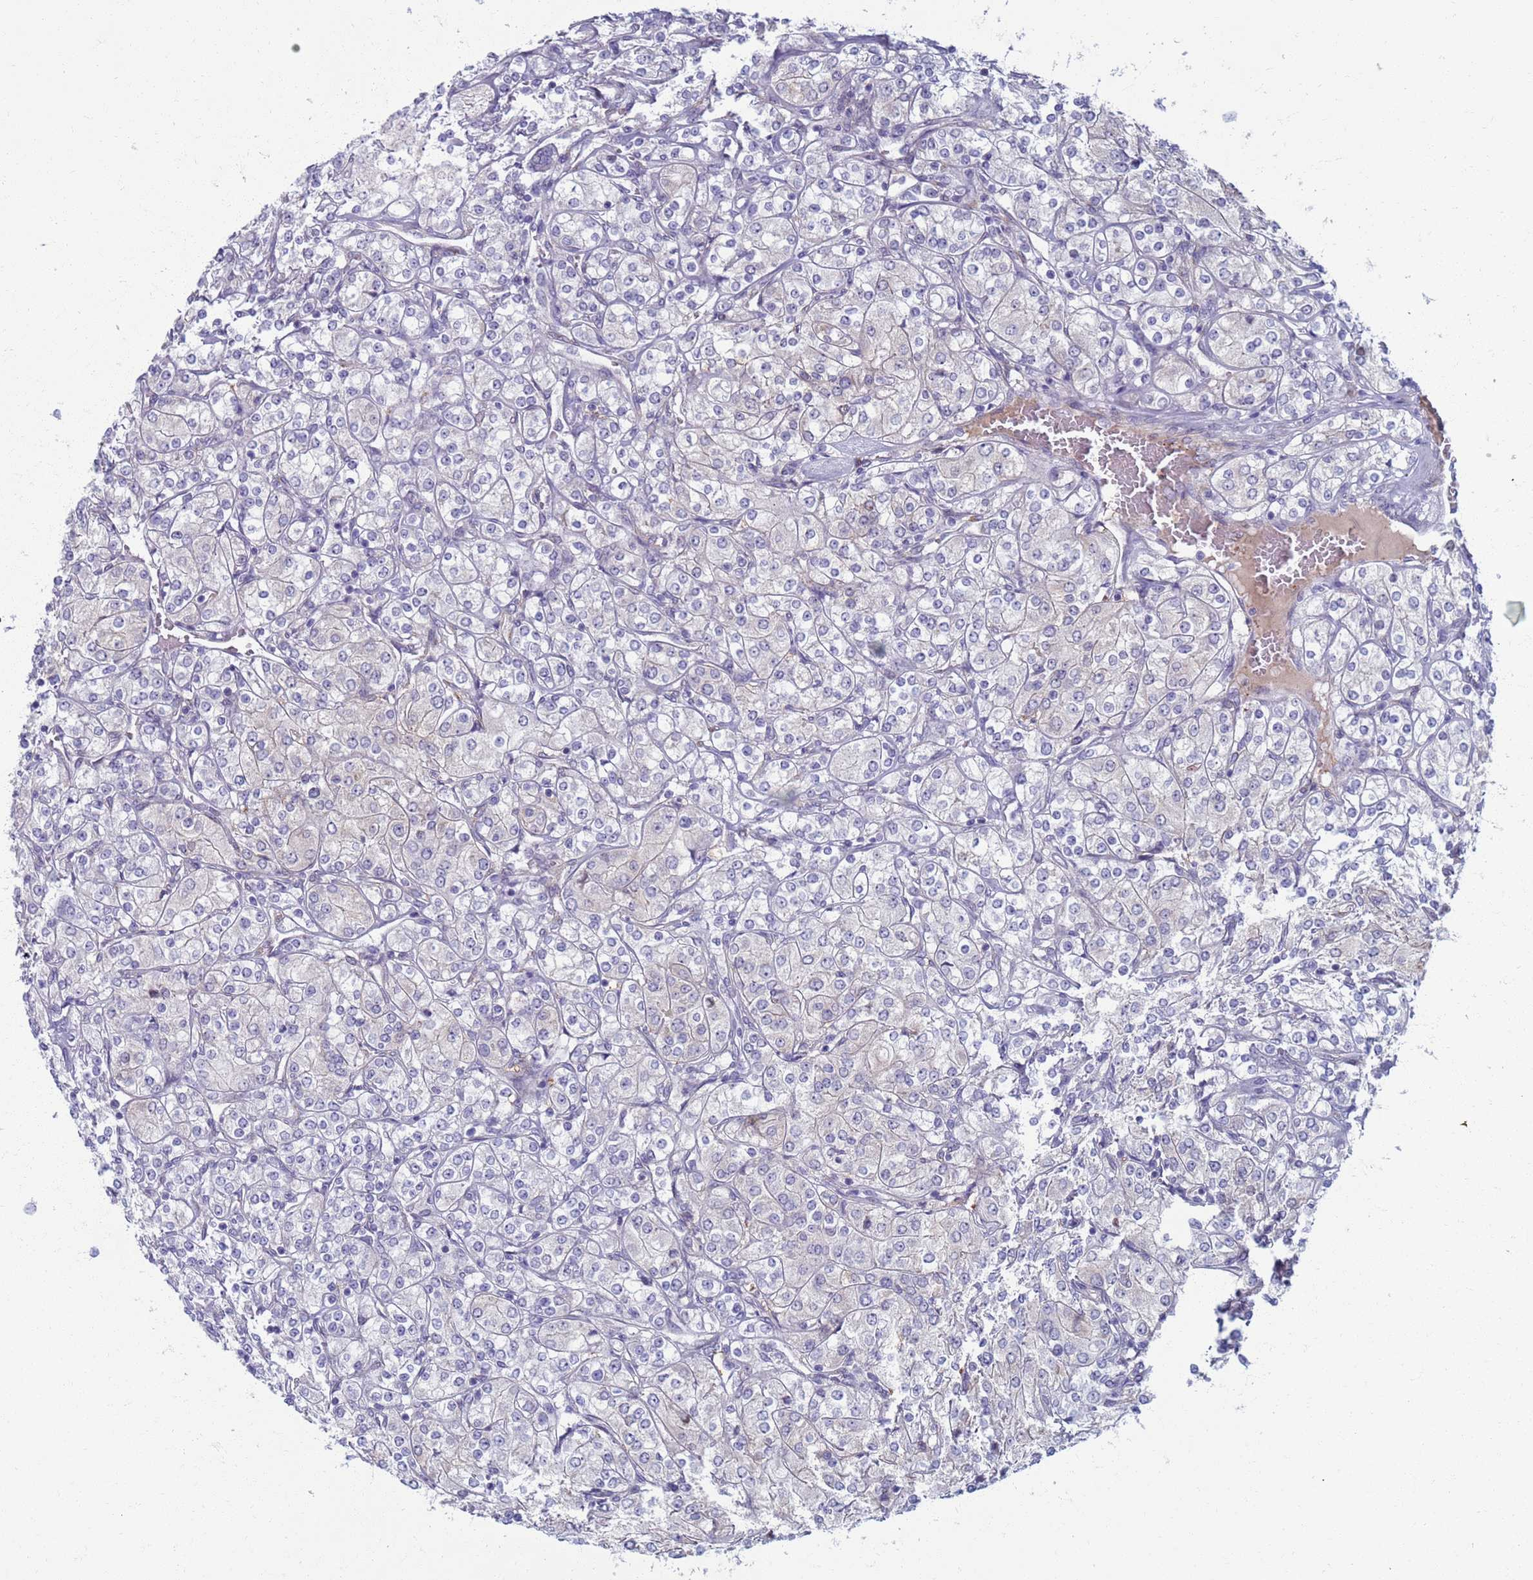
{"staining": {"intensity": "negative", "quantity": "none", "location": "none"}, "tissue": "renal cancer", "cell_type": "Tumor cells", "image_type": "cancer", "snomed": [{"axis": "morphology", "description": "Adenocarcinoma, NOS"}, {"axis": "topography", "description": "Kidney"}], "caption": "A high-resolution micrograph shows IHC staining of renal cancer (adenocarcinoma), which shows no significant expression in tumor cells. The staining is performed using DAB brown chromogen with nuclei counter-stained in using hematoxylin.", "gene": "CLCA2", "patient": {"sex": "male", "age": 77}}